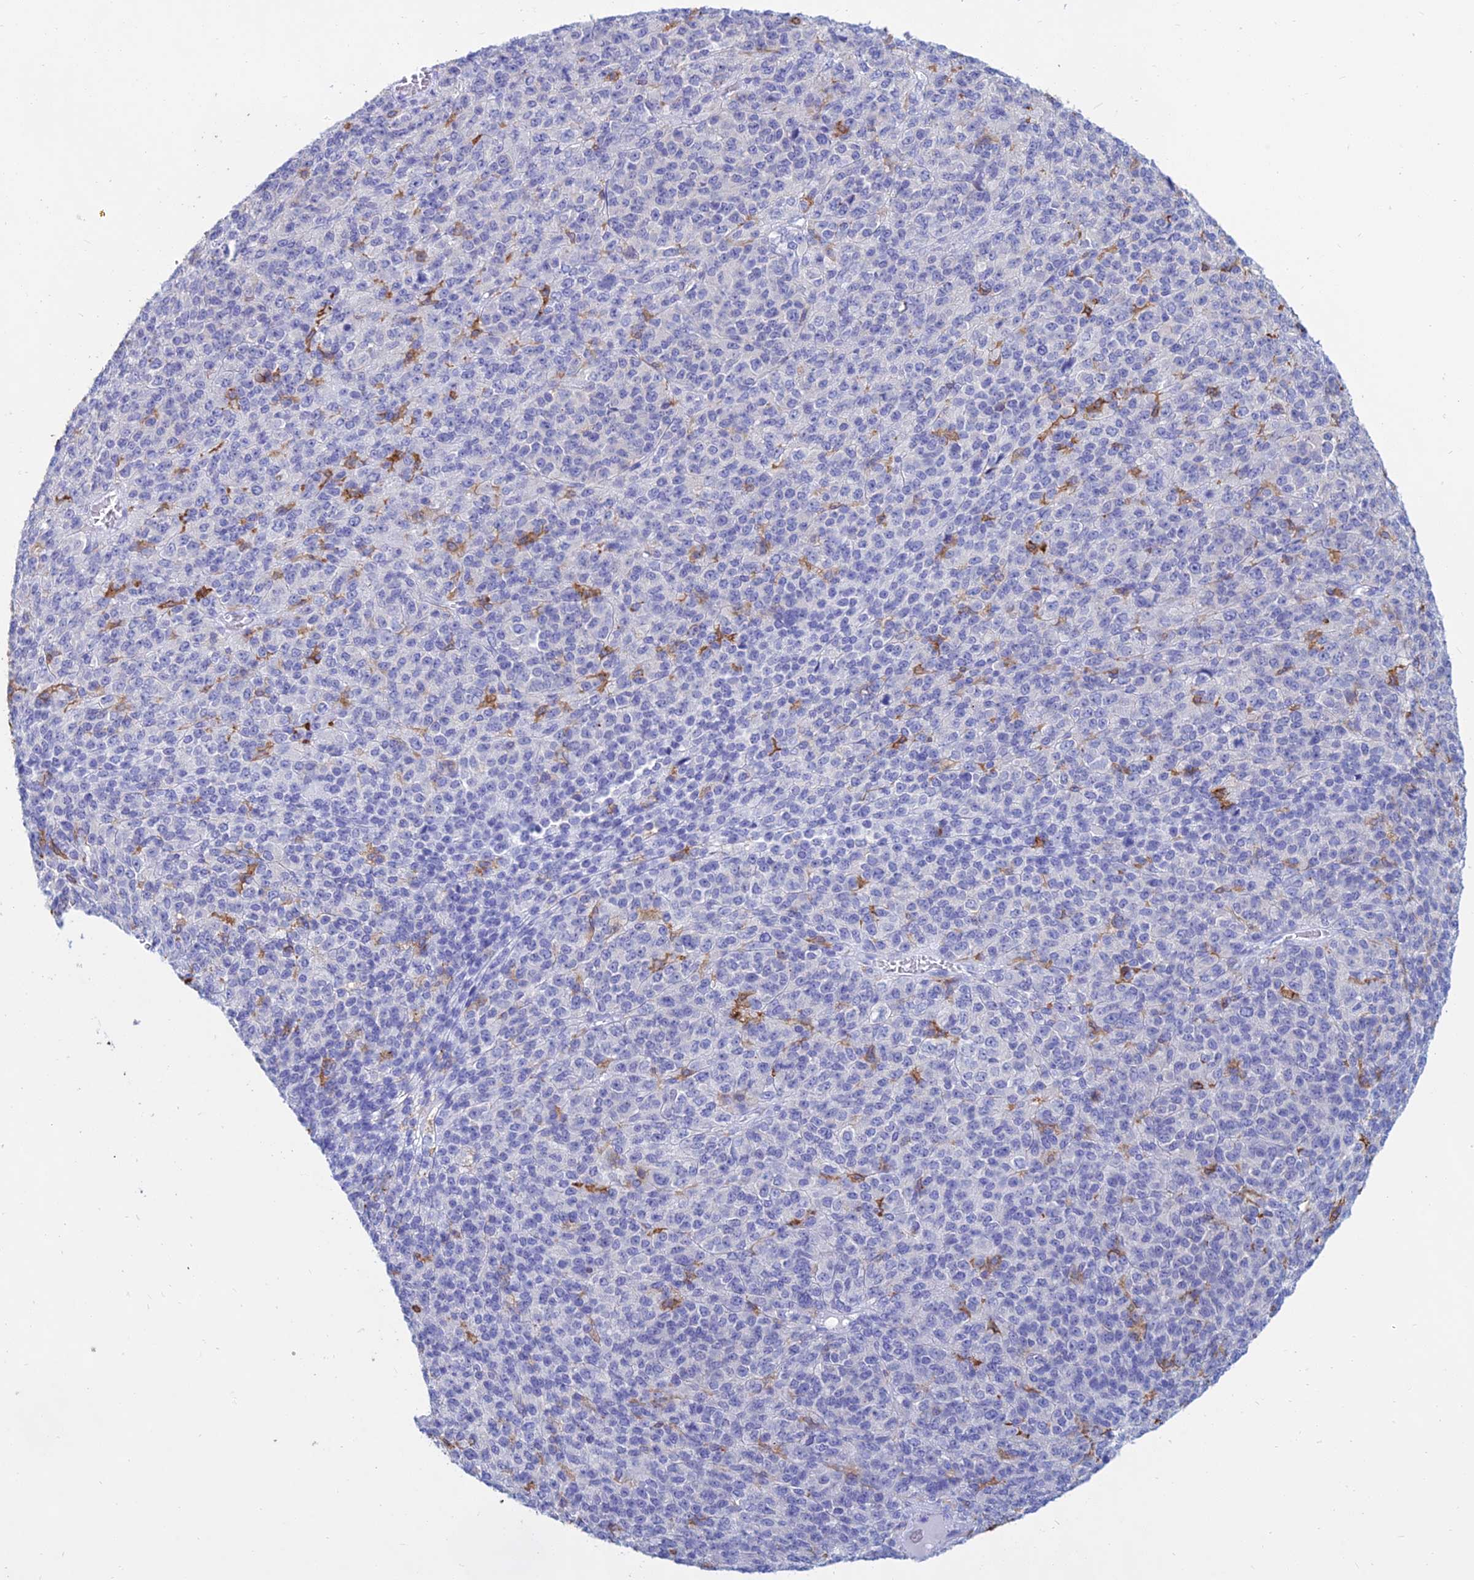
{"staining": {"intensity": "negative", "quantity": "none", "location": "none"}, "tissue": "melanoma", "cell_type": "Tumor cells", "image_type": "cancer", "snomed": [{"axis": "morphology", "description": "Malignant melanoma, Metastatic site"}, {"axis": "topography", "description": "Brain"}], "caption": "Tumor cells are negative for protein expression in human melanoma.", "gene": "HLA-DRB1", "patient": {"sex": "female", "age": 56}}